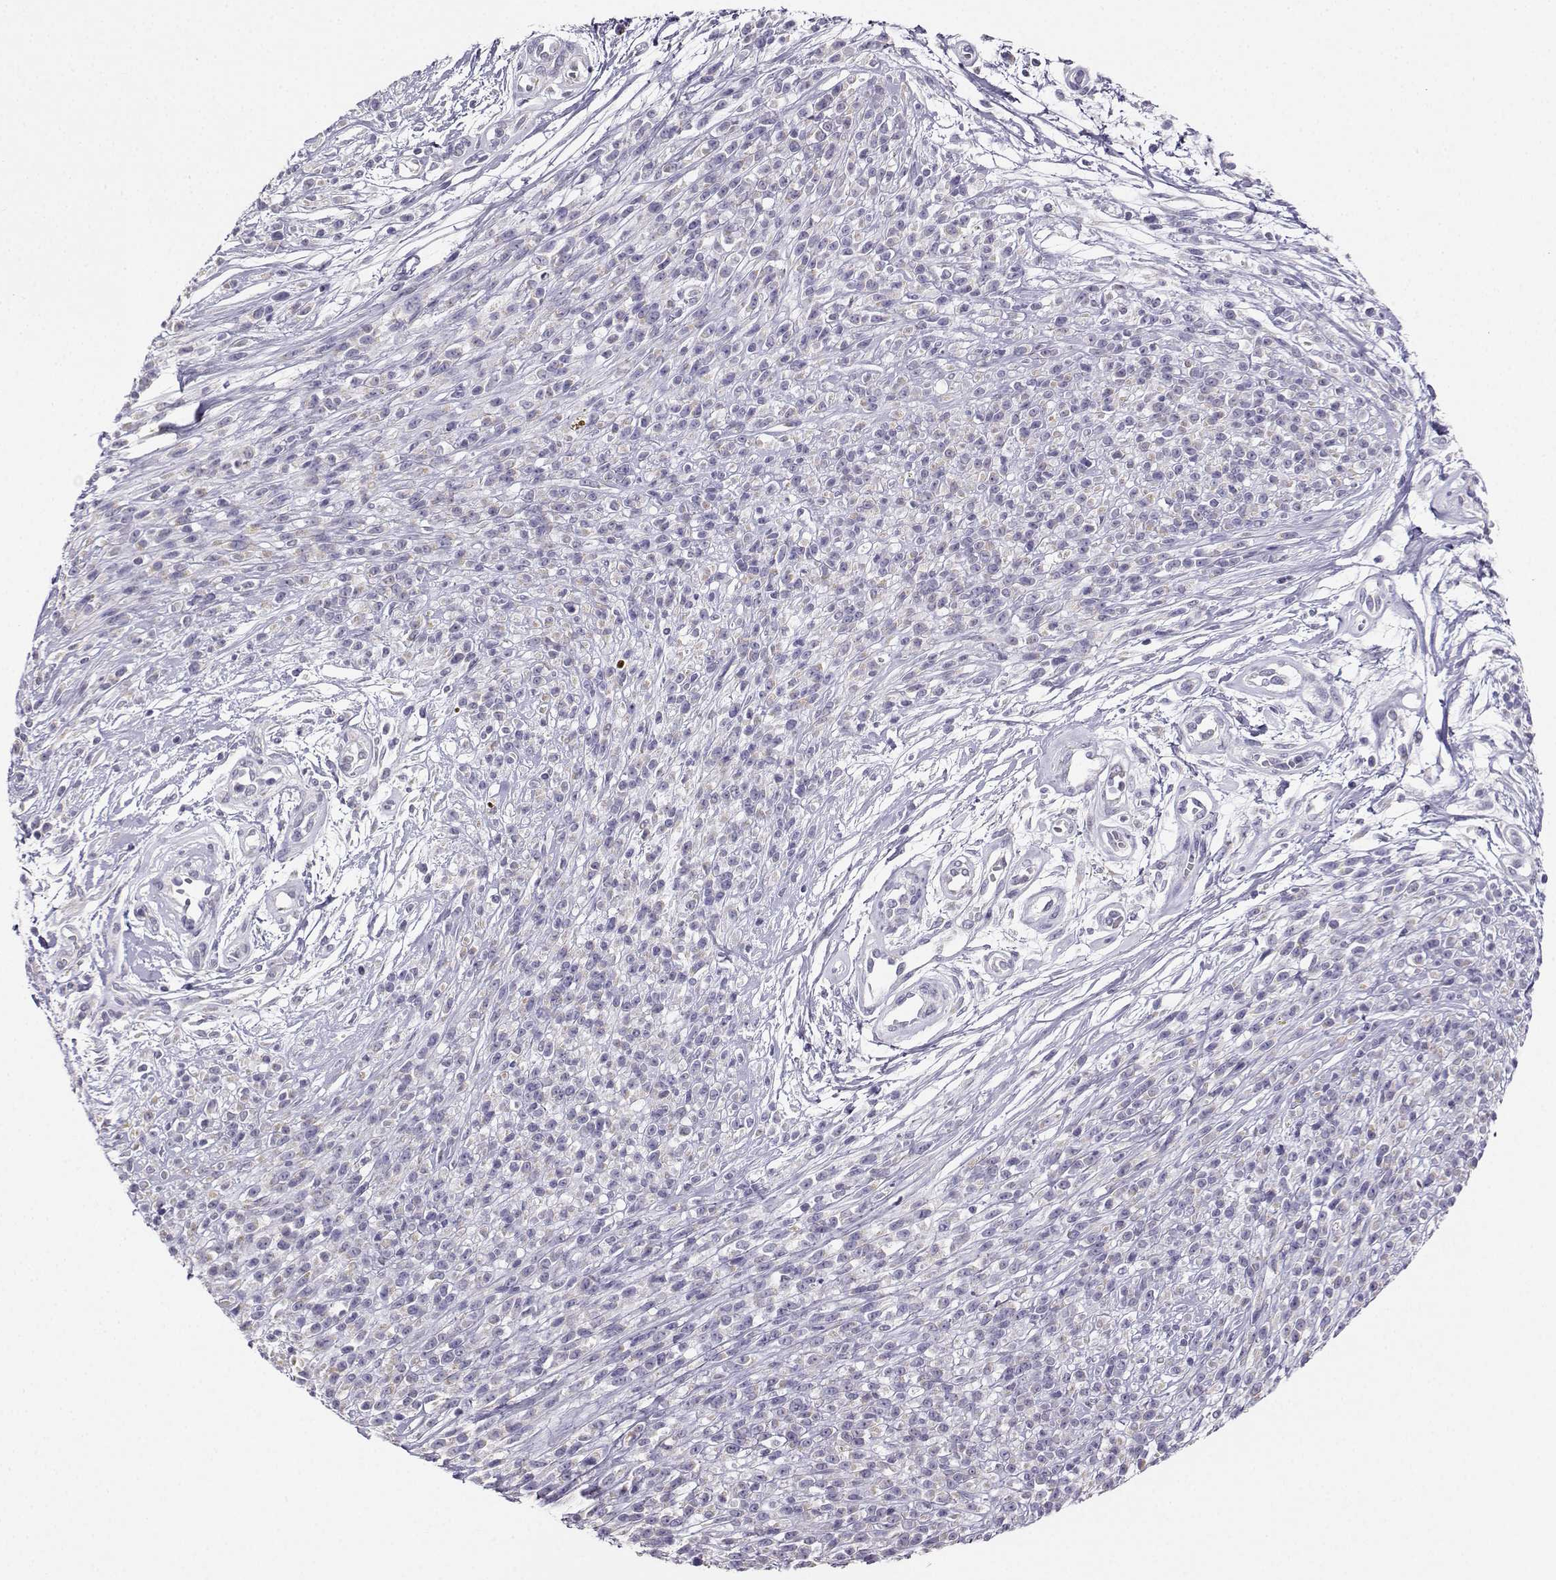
{"staining": {"intensity": "negative", "quantity": "none", "location": "none"}, "tissue": "melanoma", "cell_type": "Tumor cells", "image_type": "cancer", "snomed": [{"axis": "morphology", "description": "Malignant melanoma, NOS"}, {"axis": "topography", "description": "Skin"}, {"axis": "topography", "description": "Skin of trunk"}], "caption": "Tumor cells show no significant expression in melanoma. (DAB immunohistochemistry visualized using brightfield microscopy, high magnification).", "gene": "AVP", "patient": {"sex": "male", "age": 74}}